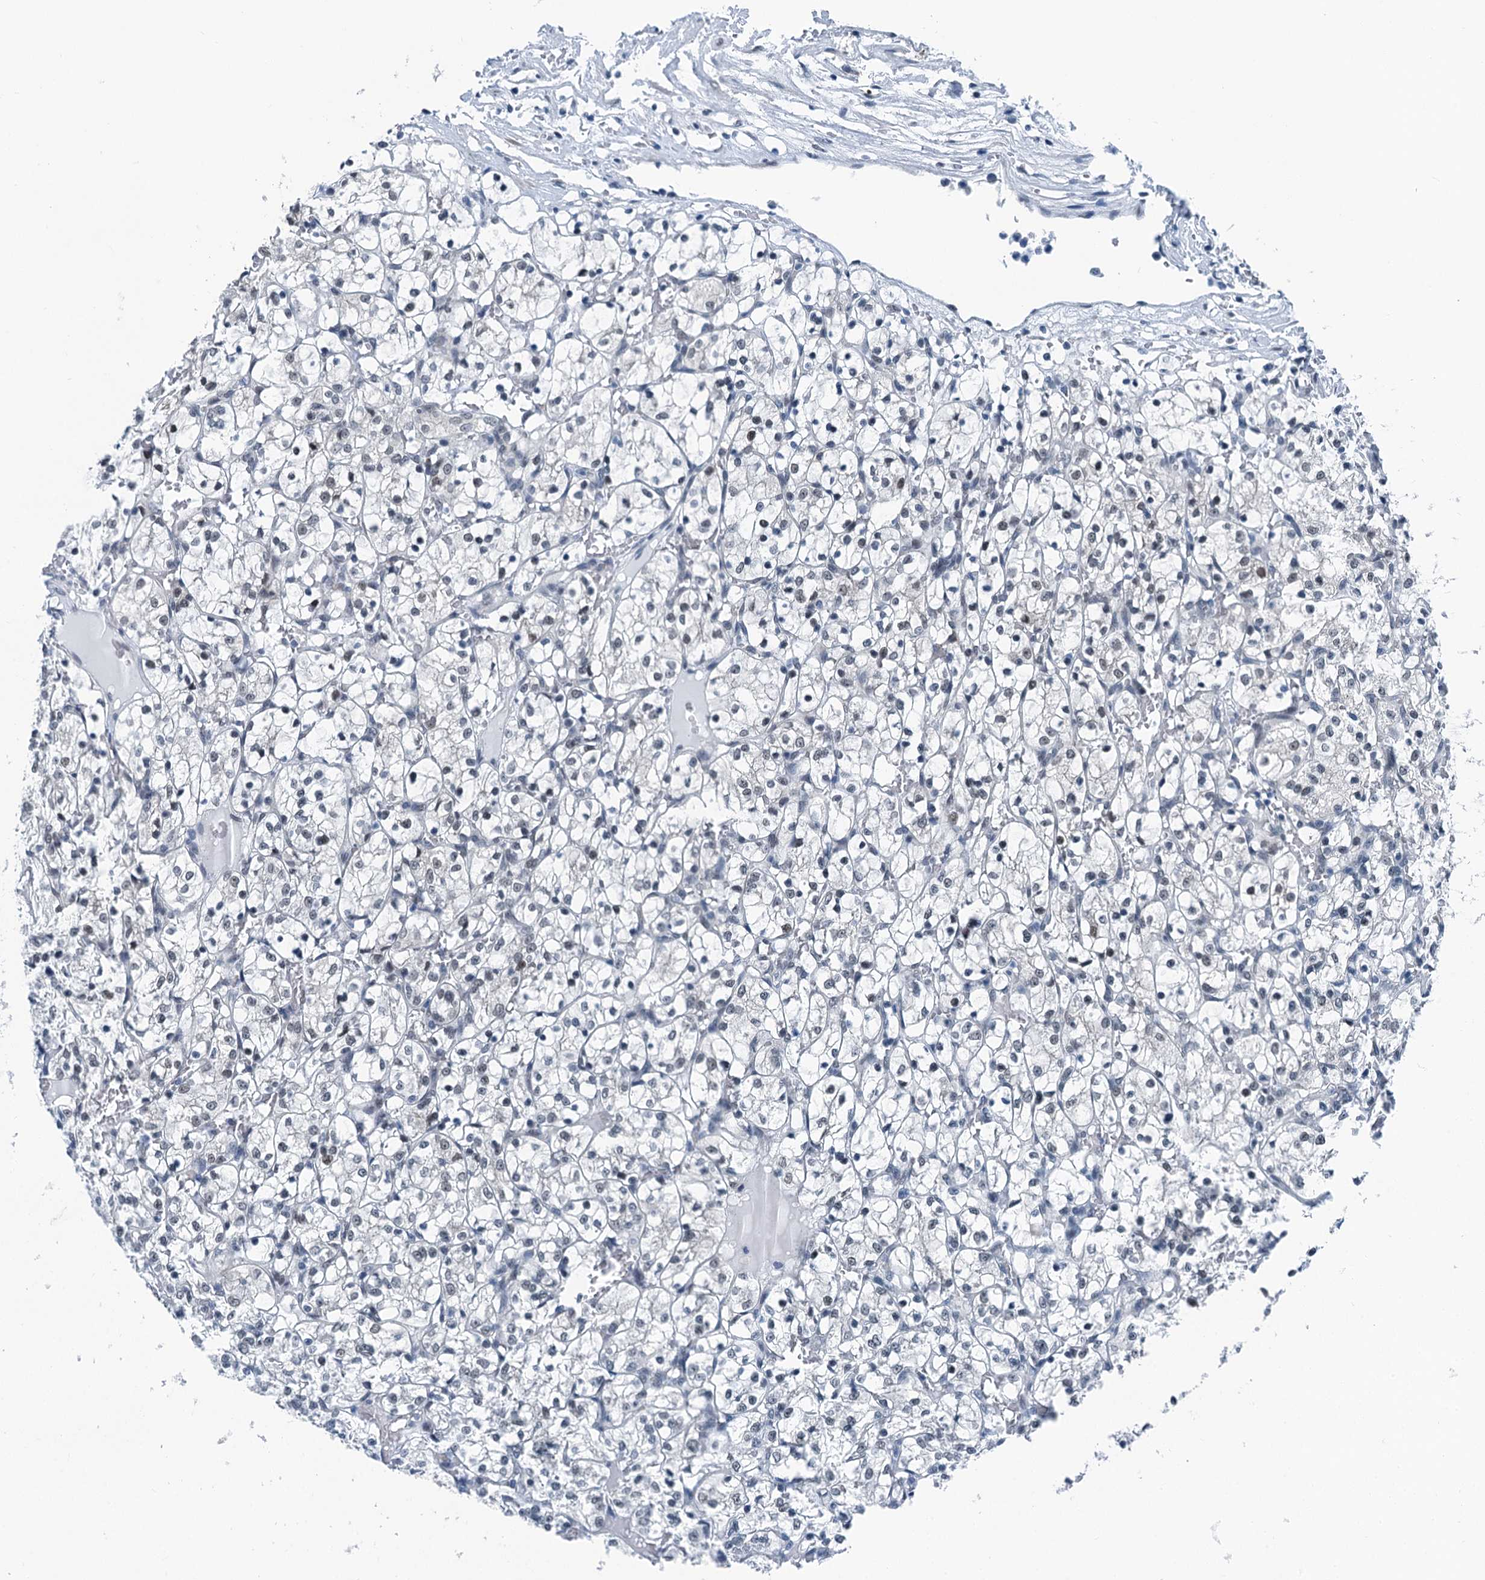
{"staining": {"intensity": "negative", "quantity": "none", "location": "none"}, "tissue": "renal cancer", "cell_type": "Tumor cells", "image_type": "cancer", "snomed": [{"axis": "morphology", "description": "Adenocarcinoma, NOS"}, {"axis": "topography", "description": "Kidney"}], "caption": "Tumor cells are negative for brown protein staining in adenocarcinoma (renal).", "gene": "TRPT1", "patient": {"sex": "female", "age": 69}}